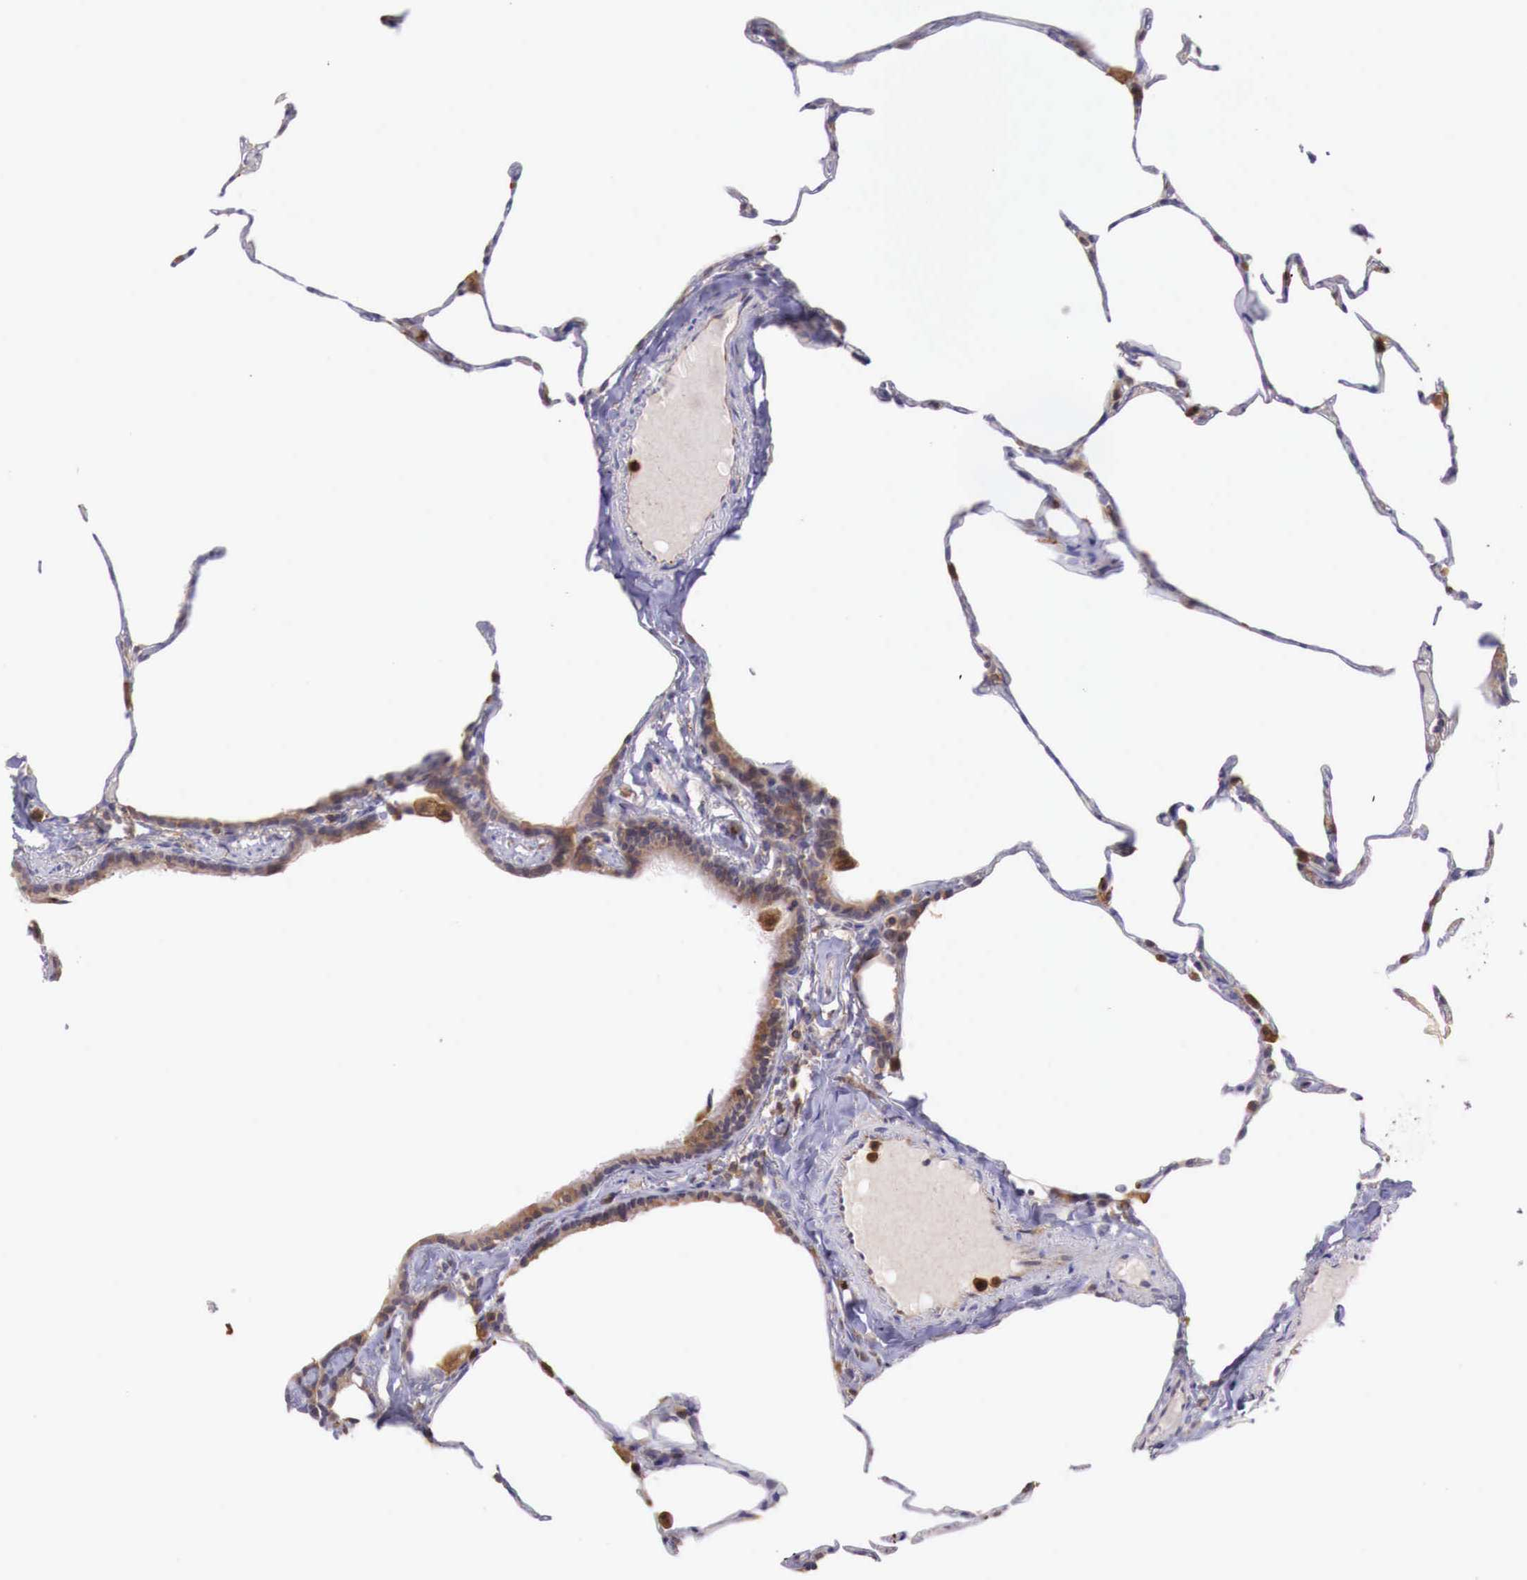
{"staining": {"intensity": "weak", "quantity": ">75%", "location": "cytoplasmic/membranous"}, "tissue": "lung", "cell_type": "Alveolar cells", "image_type": "normal", "snomed": [{"axis": "morphology", "description": "Normal tissue, NOS"}, {"axis": "topography", "description": "Lung"}], "caption": "Weak cytoplasmic/membranous protein expression is seen in approximately >75% of alveolar cells in lung. Nuclei are stained in blue.", "gene": "GAB2", "patient": {"sex": "female", "age": 75}}